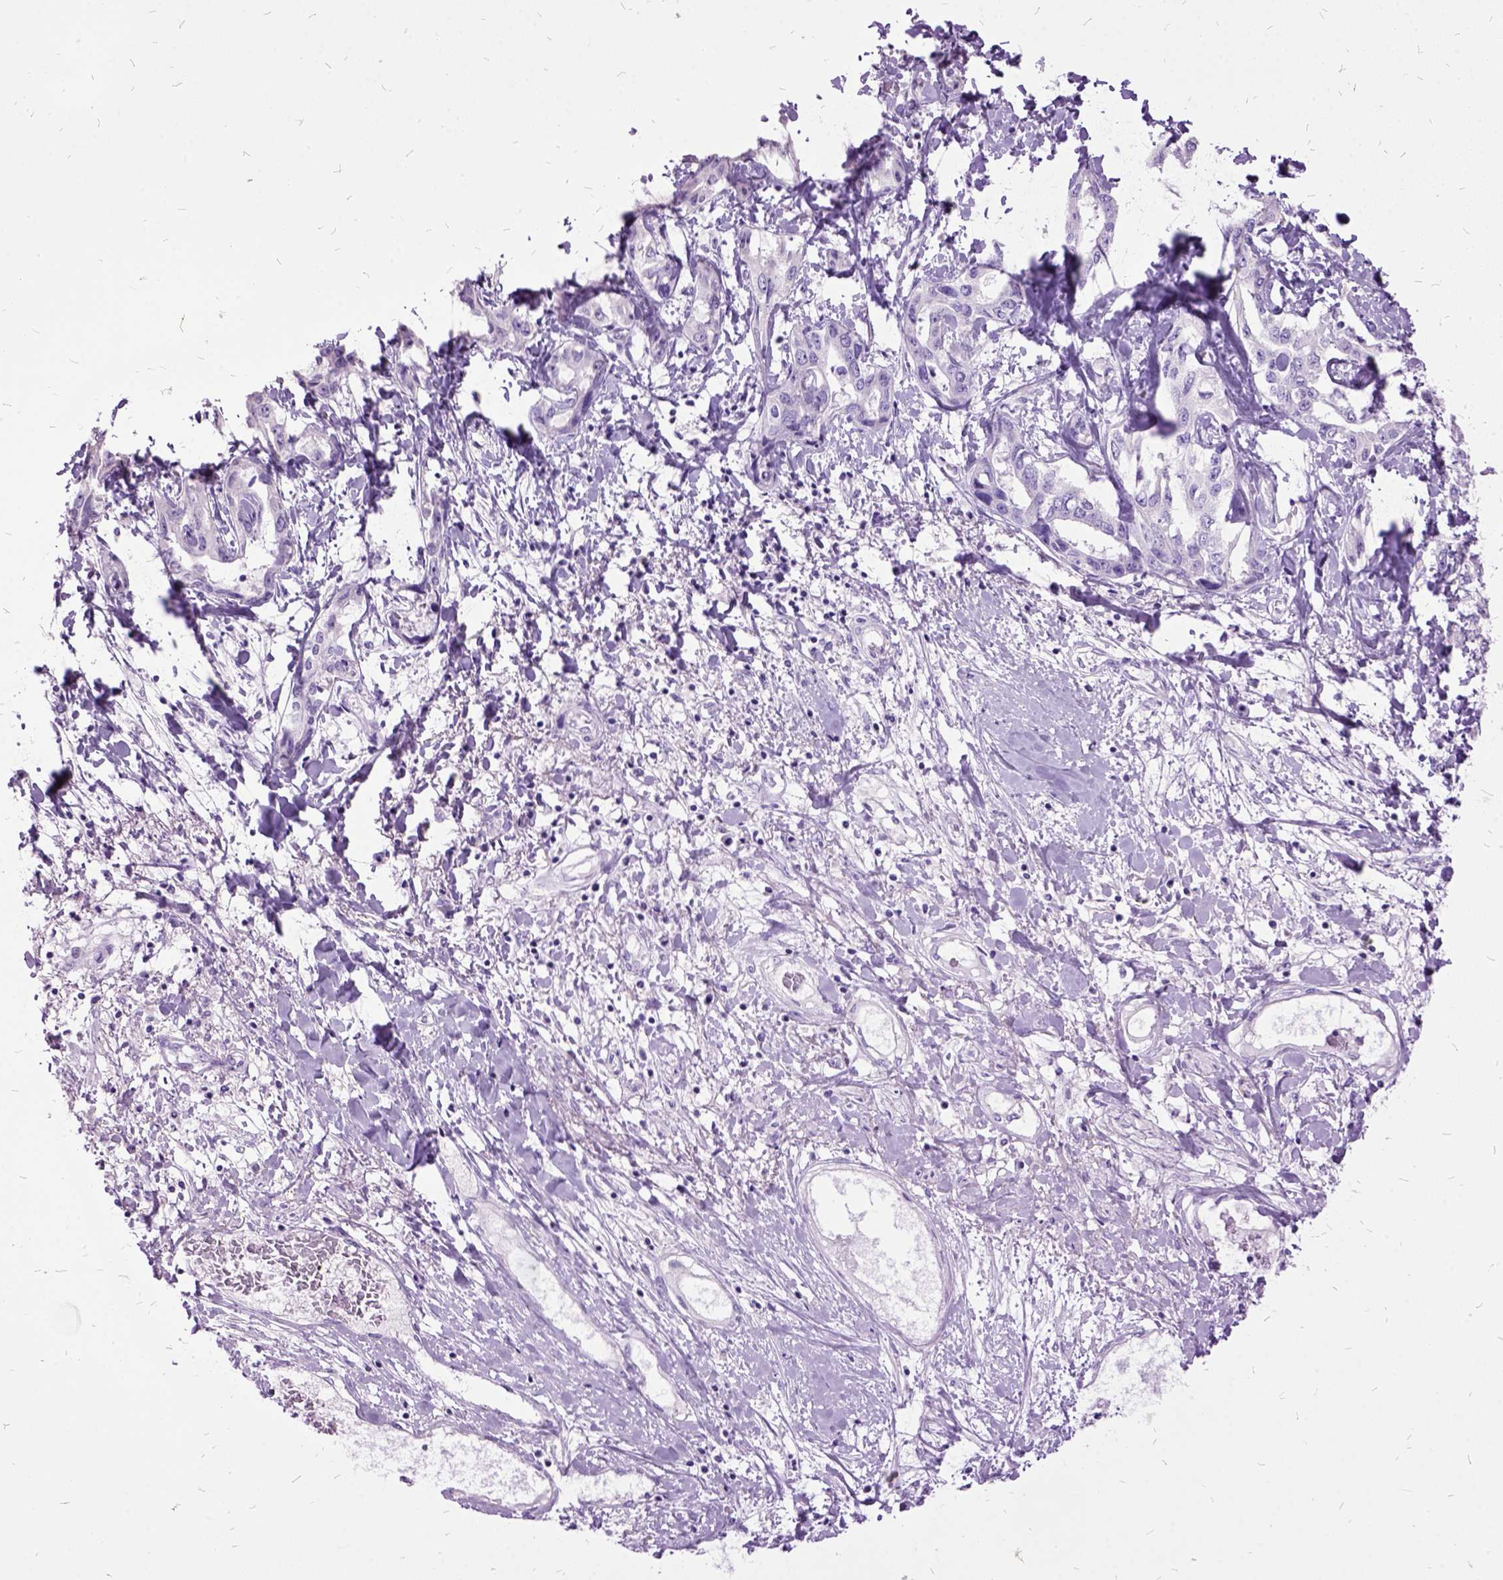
{"staining": {"intensity": "negative", "quantity": "none", "location": "none"}, "tissue": "liver cancer", "cell_type": "Tumor cells", "image_type": "cancer", "snomed": [{"axis": "morphology", "description": "Cholangiocarcinoma"}, {"axis": "topography", "description": "Liver"}], "caption": "A histopathology image of human cholangiocarcinoma (liver) is negative for staining in tumor cells.", "gene": "MME", "patient": {"sex": "male", "age": 59}}